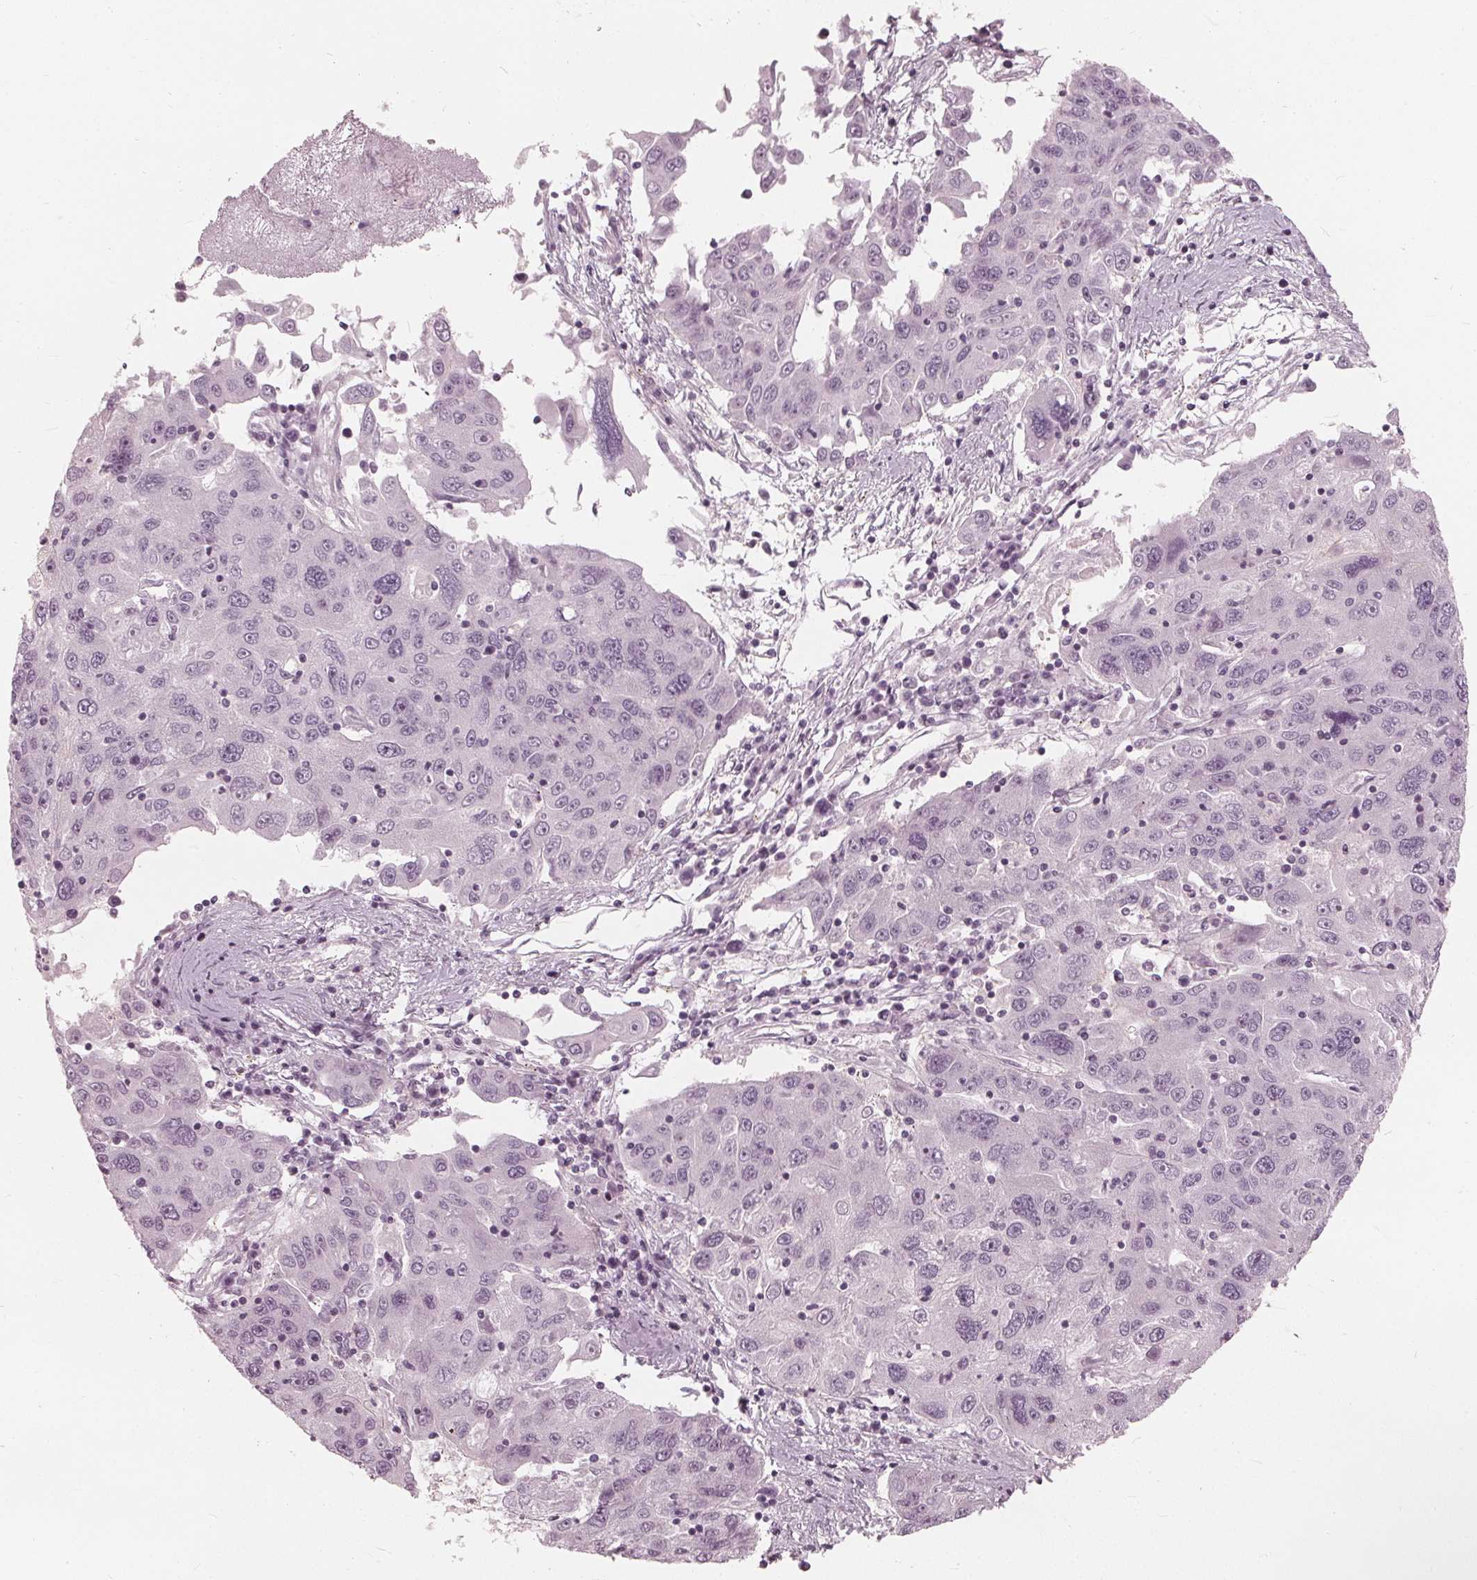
{"staining": {"intensity": "negative", "quantity": "none", "location": "none"}, "tissue": "stomach cancer", "cell_type": "Tumor cells", "image_type": "cancer", "snomed": [{"axis": "morphology", "description": "Adenocarcinoma, NOS"}, {"axis": "topography", "description": "Stomach"}], "caption": "An IHC micrograph of stomach cancer (adenocarcinoma) is shown. There is no staining in tumor cells of stomach cancer (adenocarcinoma).", "gene": "SAT2", "patient": {"sex": "male", "age": 56}}